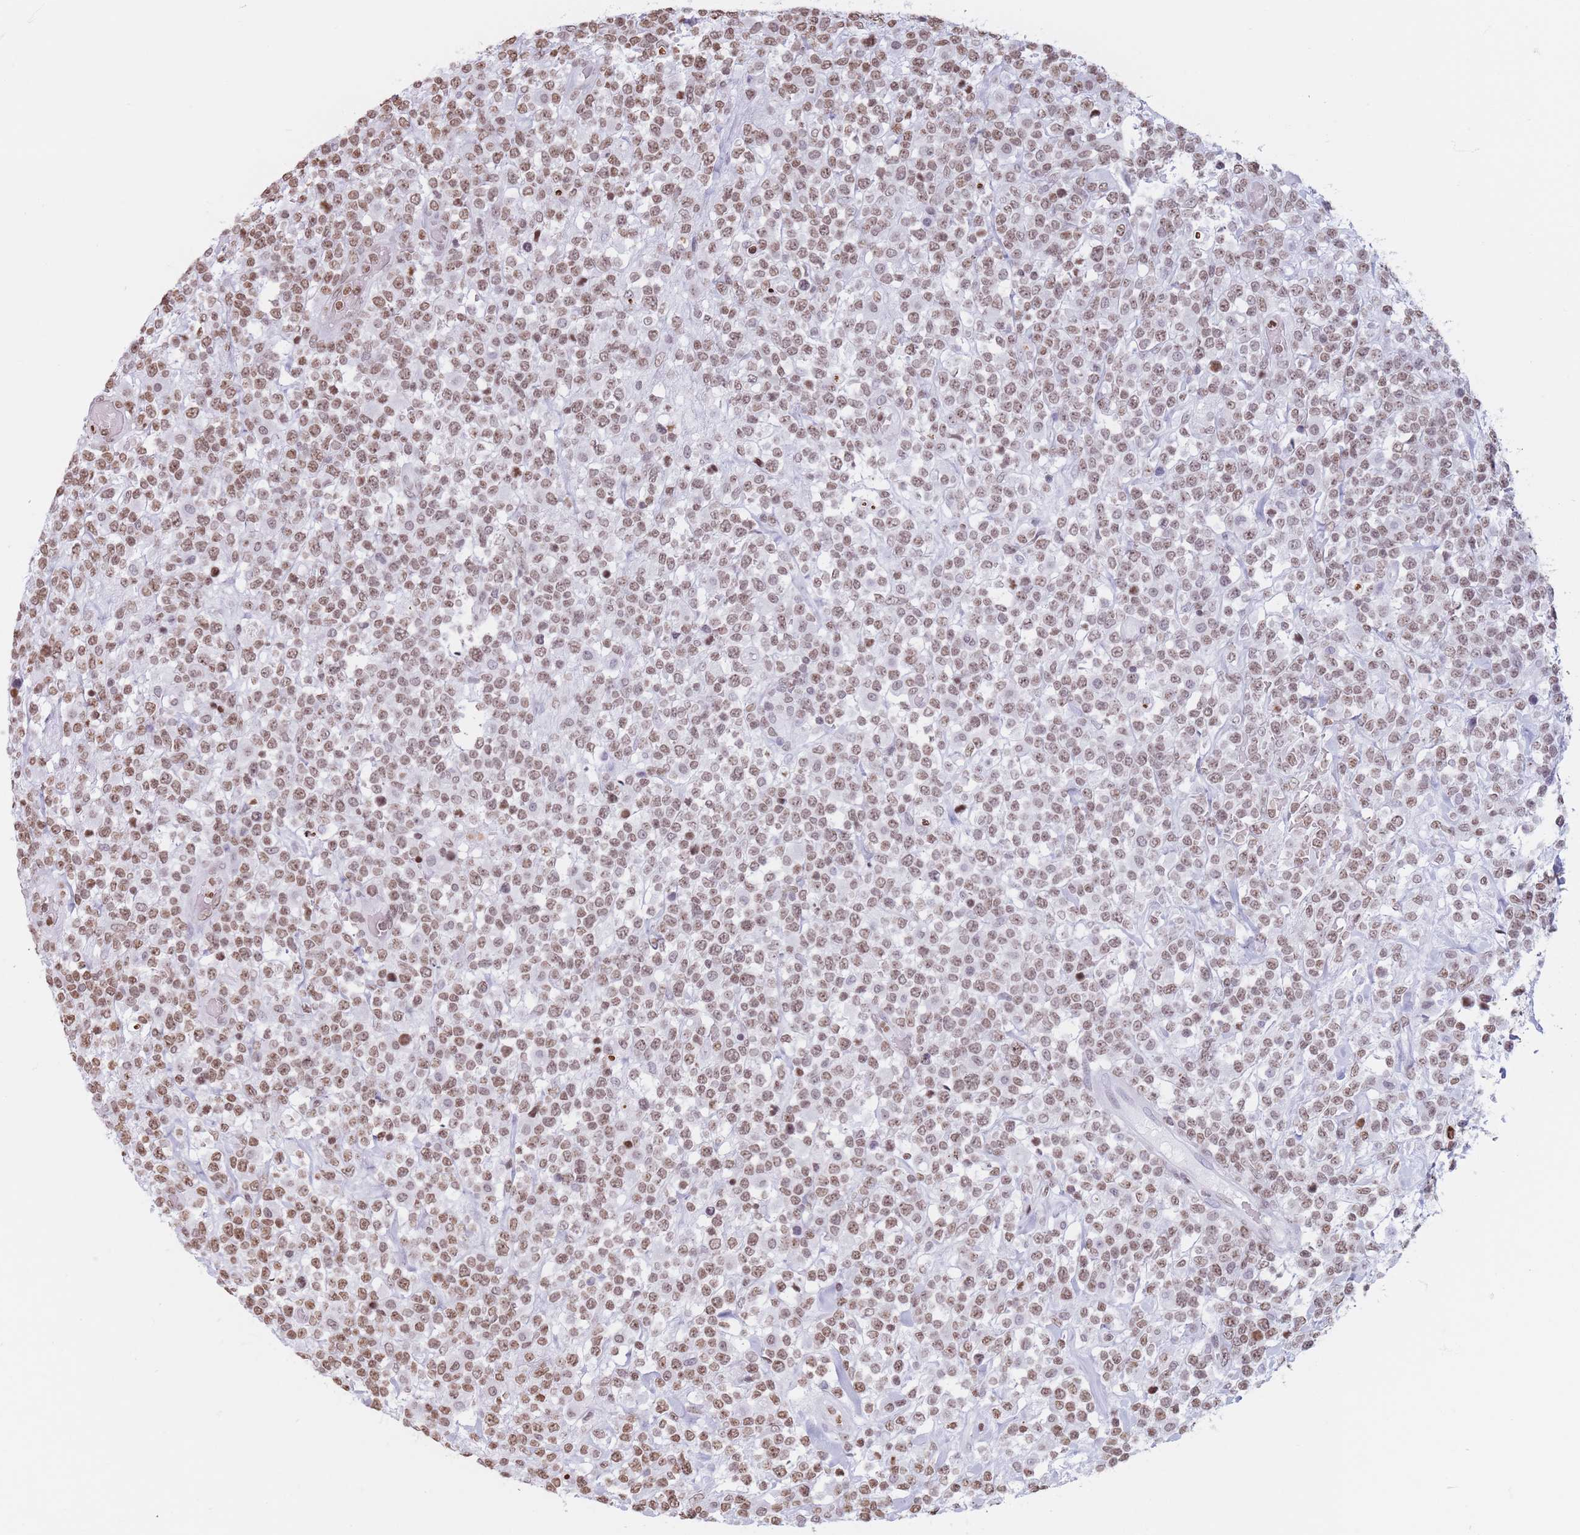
{"staining": {"intensity": "moderate", "quantity": ">75%", "location": "nuclear"}, "tissue": "lymphoma", "cell_type": "Tumor cells", "image_type": "cancer", "snomed": [{"axis": "morphology", "description": "Malignant lymphoma, non-Hodgkin's type, High grade"}, {"axis": "topography", "description": "Colon"}], "caption": "This photomicrograph displays IHC staining of human malignant lymphoma, non-Hodgkin's type (high-grade), with medium moderate nuclear expression in approximately >75% of tumor cells.", "gene": "RYK", "patient": {"sex": "female", "age": 53}}